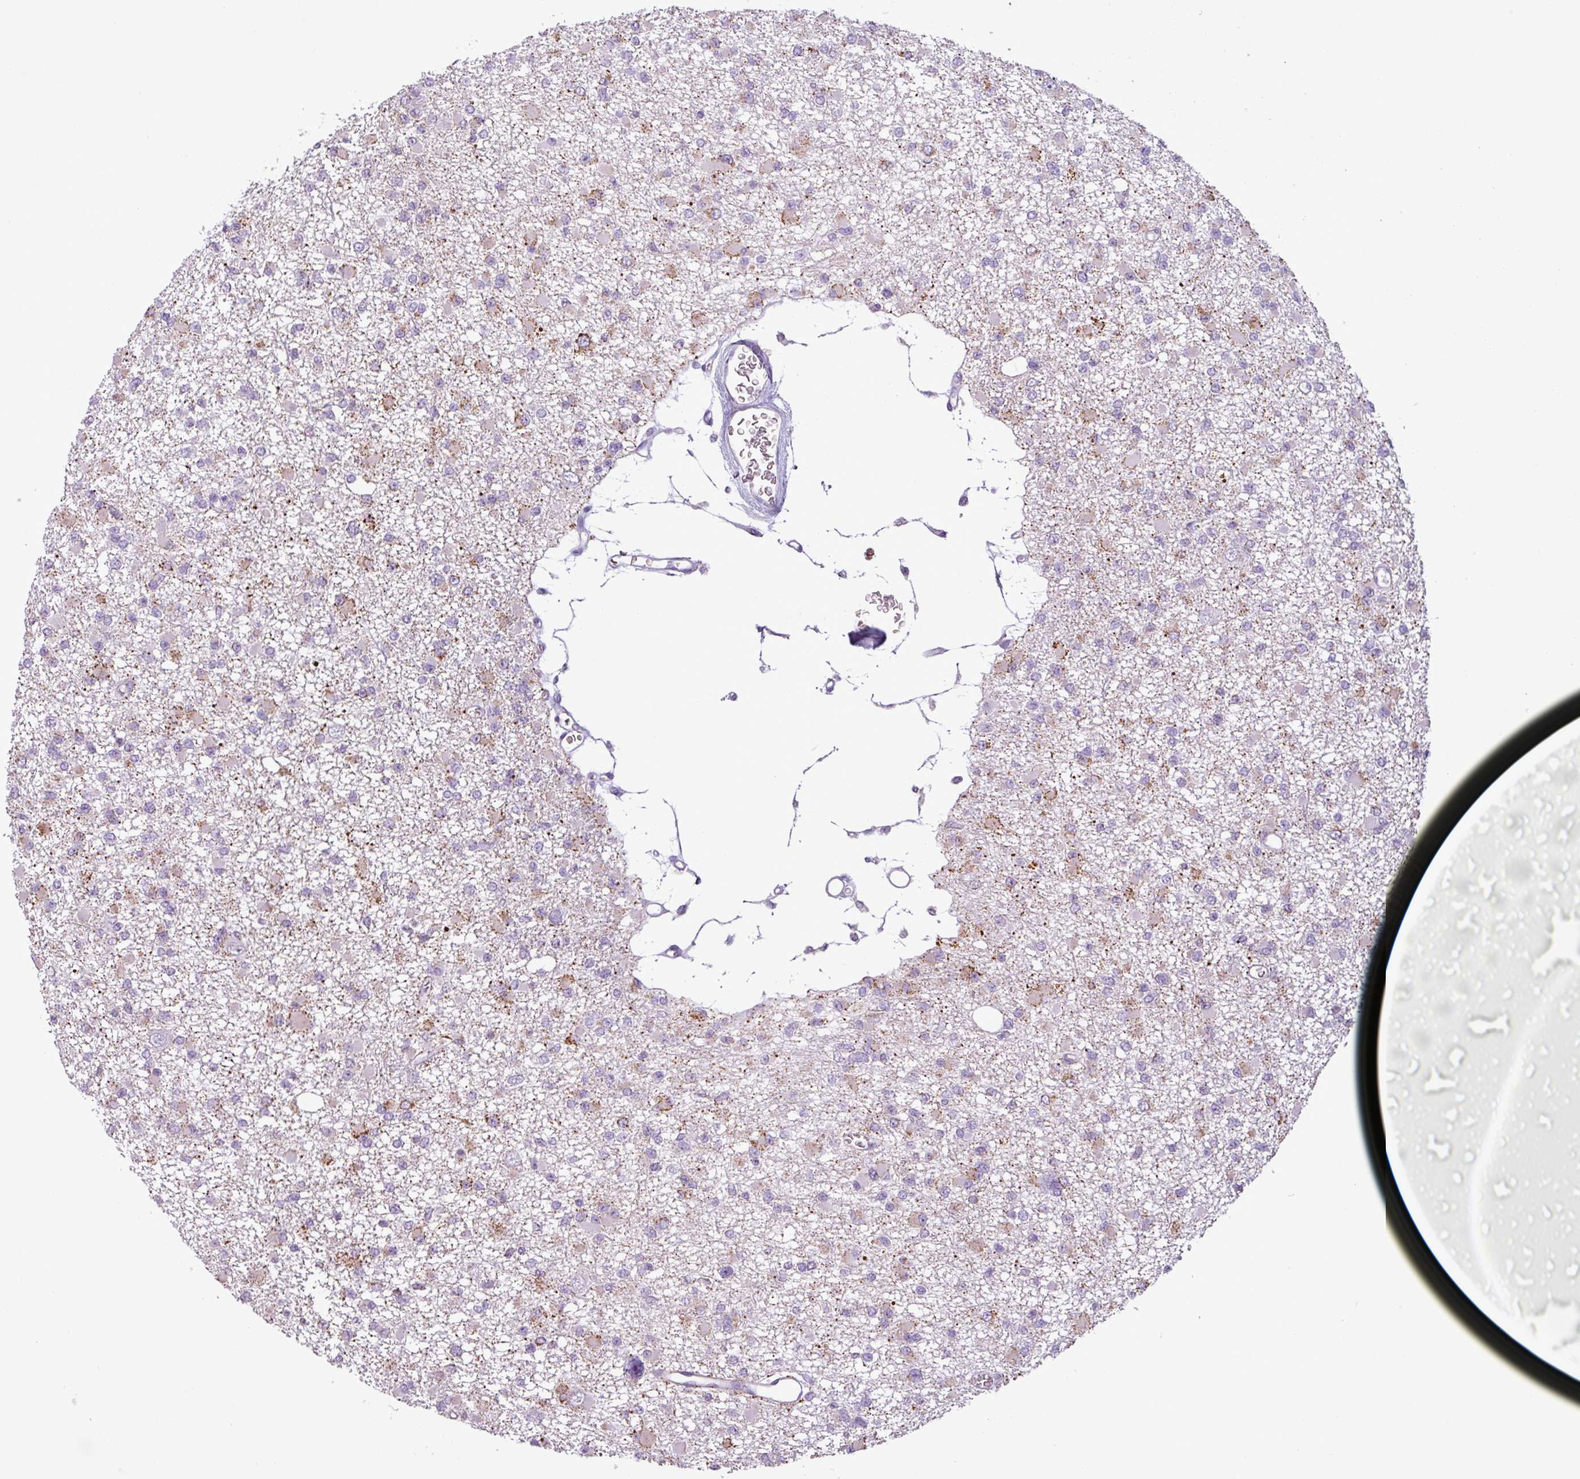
{"staining": {"intensity": "moderate", "quantity": "25%-75%", "location": "cytoplasmic/membranous"}, "tissue": "glioma", "cell_type": "Tumor cells", "image_type": "cancer", "snomed": [{"axis": "morphology", "description": "Glioma, malignant, Low grade"}, {"axis": "topography", "description": "Brain"}], "caption": "IHC photomicrograph of neoplastic tissue: human malignant low-grade glioma stained using immunohistochemistry (IHC) demonstrates medium levels of moderate protein expression localized specifically in the cytoplasmic/membranous of tumor cells, appearing as a cytoplasmic/membranous brown color.", "gene": "ZNF667", "patient": {"sex": "female", "age": 22}}